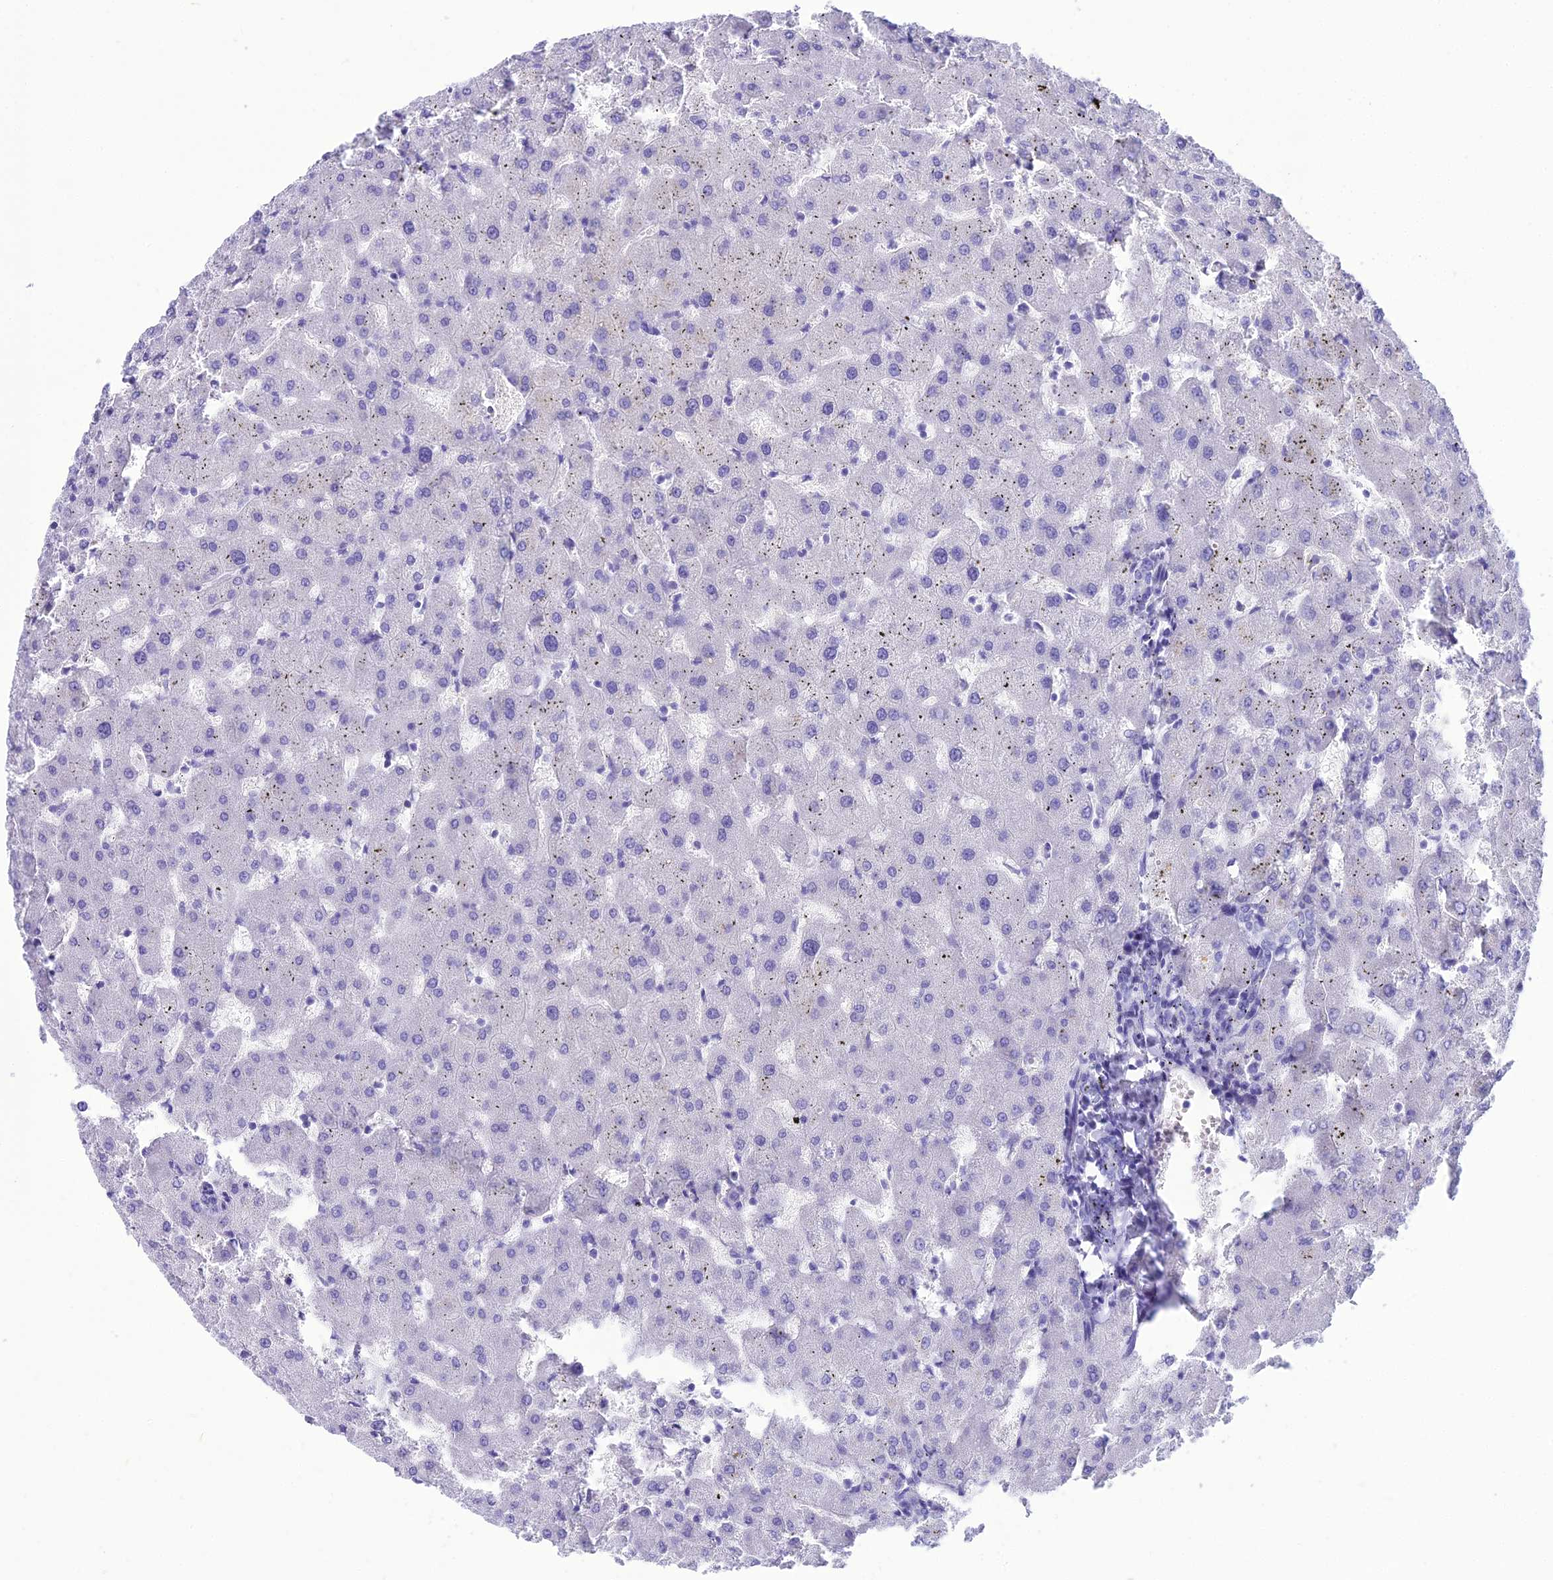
{"staining": {"intensity": "negative", "quantity": "none", "location": "none"}, "tissue": "liver", "cell_type": "Cholangiocytes", "image_type": "normal", "snomed": [{"axis": "morphology", "description": "Normal tissue, NOS"}, {"axis": "topography", "description": "Liver"}], "caption": "The IHC micrograph has no significant expression in cholangiocytes of liver.", "gene": "PNMA5", "patient": {"sex": "female", "age": 63}}